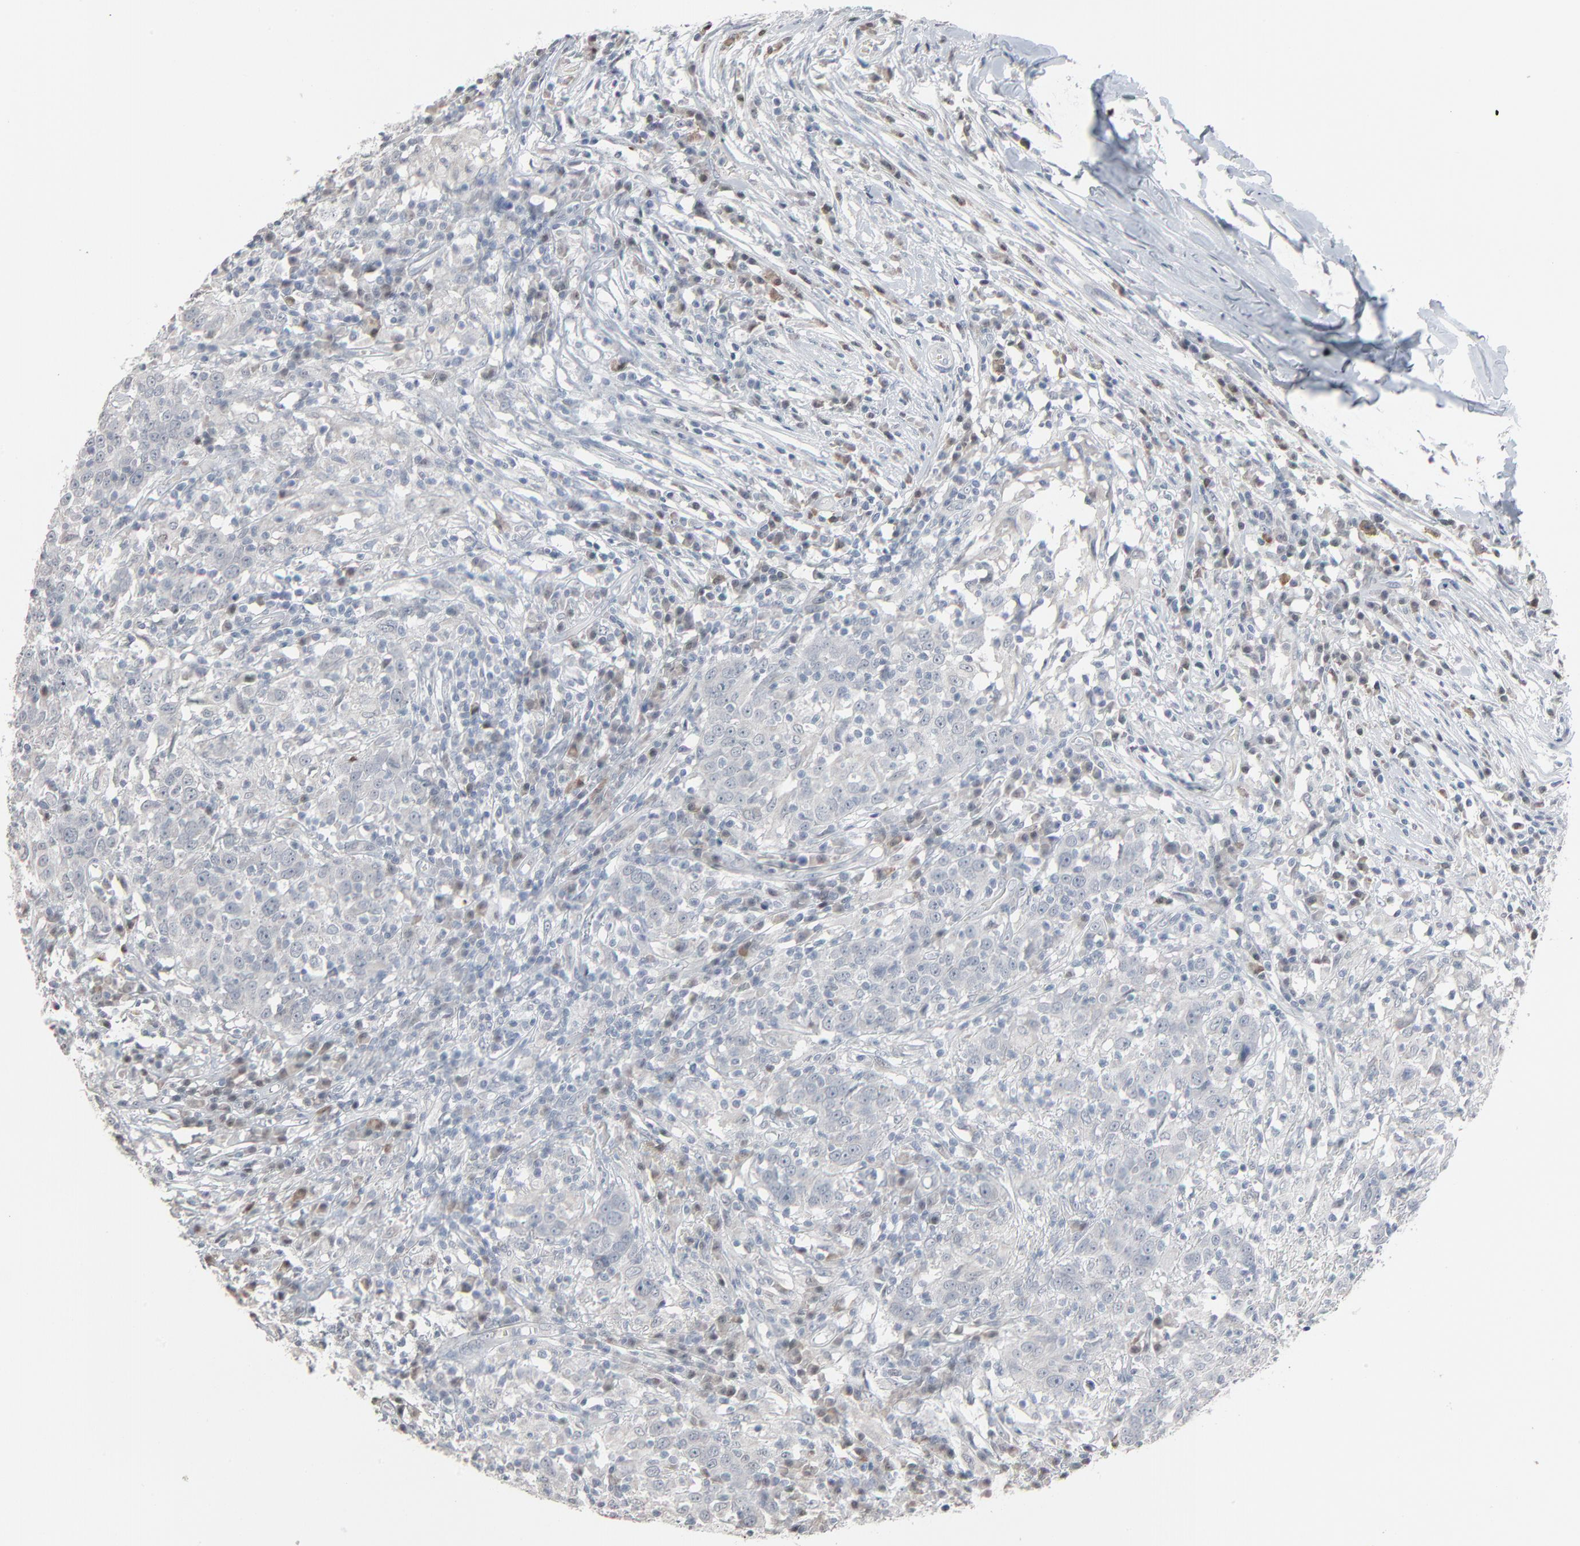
{"staining": {"intensity": "negative", "quantity": "none", "location": "none"}, "tissue": "head and neck cancer", "cell_type": "Tumor cells", "image_type": "cancer", "snomed": [{"axis": "morphology", "description": "Adenocarcinoma, NOS"}, {"axis": "topography", "description": "Salivary gland"}, {"axis": "topography", "description": "Head-Neck"}], "caption": "Protein analysis of adenocarcinoma (head and neck) demonstrates no significant positivity in tumor cells.", "gene": "SAGE1", "patient": {"sex": "female", "age": 65}}